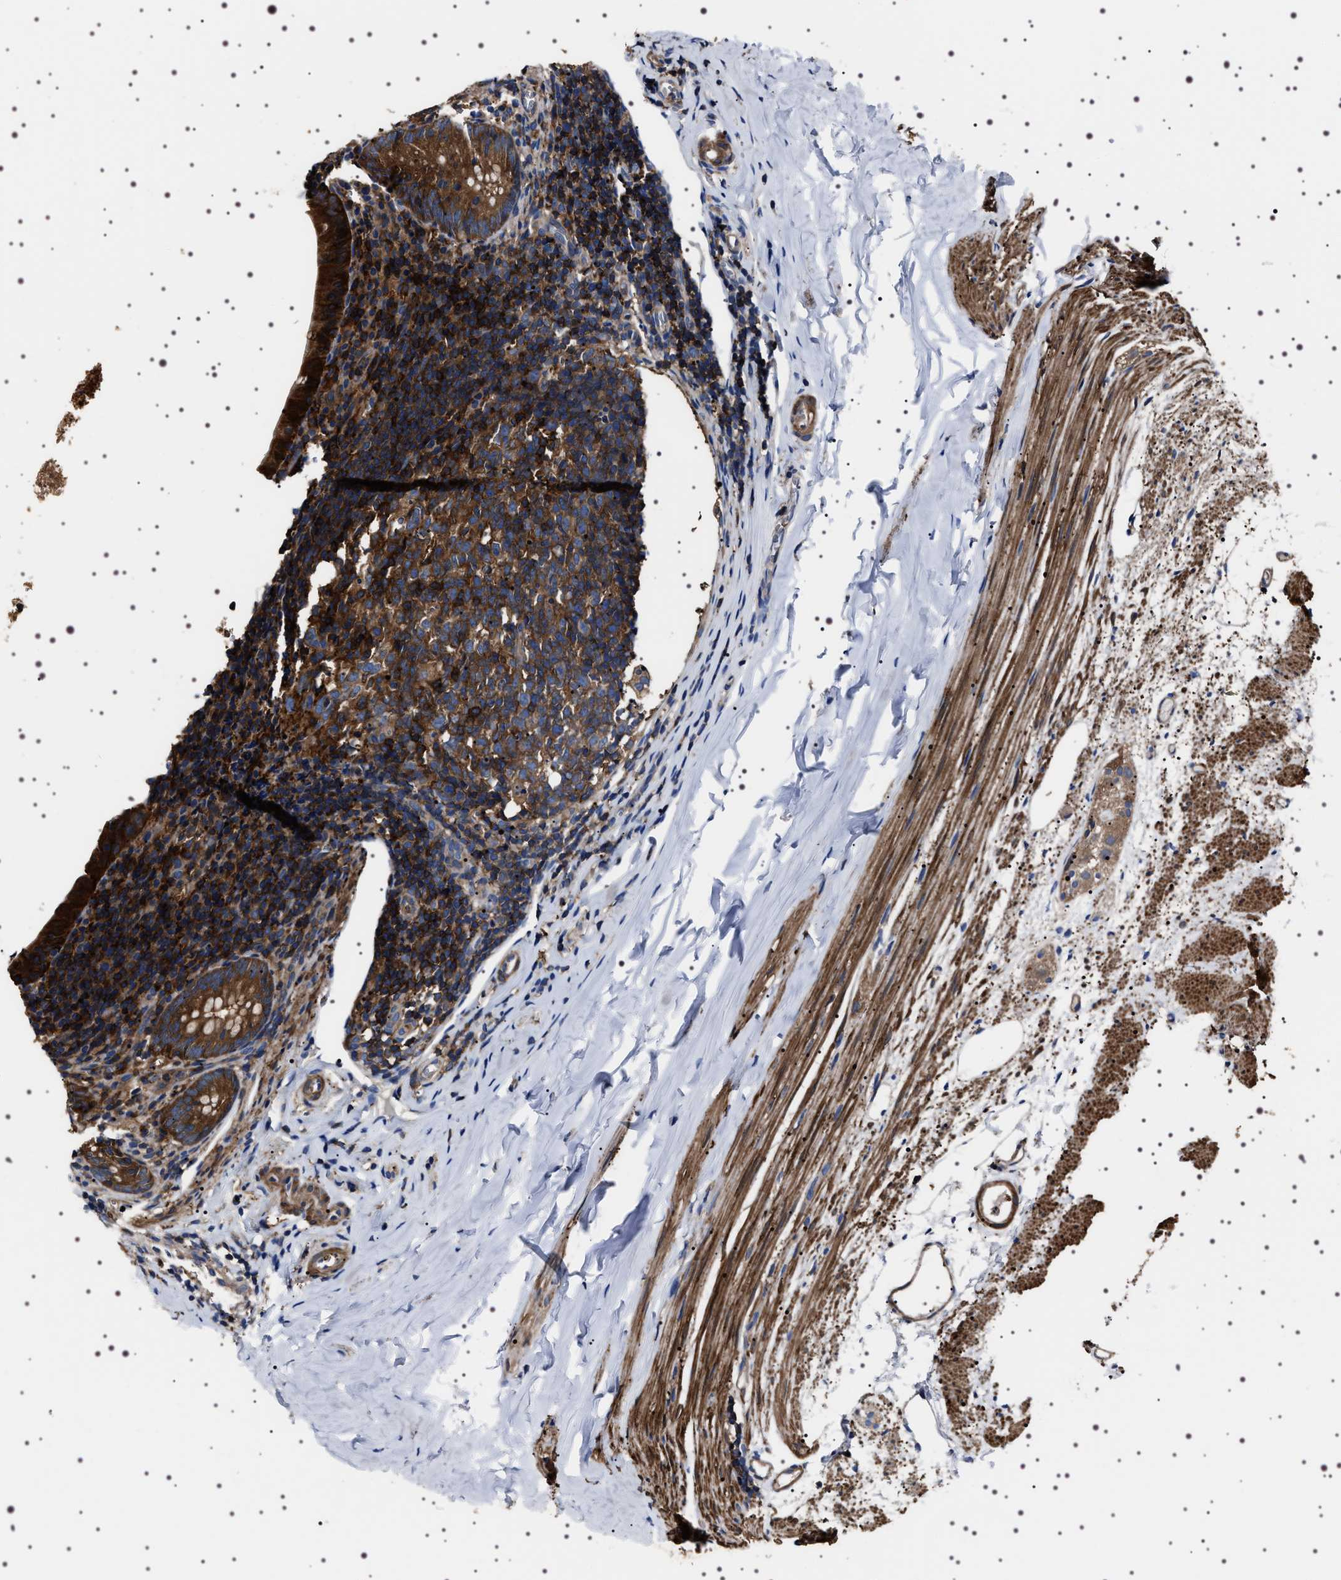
{"staining": {"intensity": "strong", "quantity": ">75%", "location": "cytoplasmic/membranous"}, "tissue": "appendix", "cell_type": "Glandular cells", "image_type": "normal", "snomed": [{"axis": "morphology", "description": "Normal tissue, NOS"}, {"axis": "topography", "description": "Appendix"}], "caption": "This photomicrograph demonstrates normal appendix stained with immunohistochemistry to label a protein in brown. The cytoplasmic/membranous of glandular cells show strong positivity for the protein. Nuclei are counter-stained blue.", "gene": "WDR1", "patient": {"sex": "female", "age": 10}}